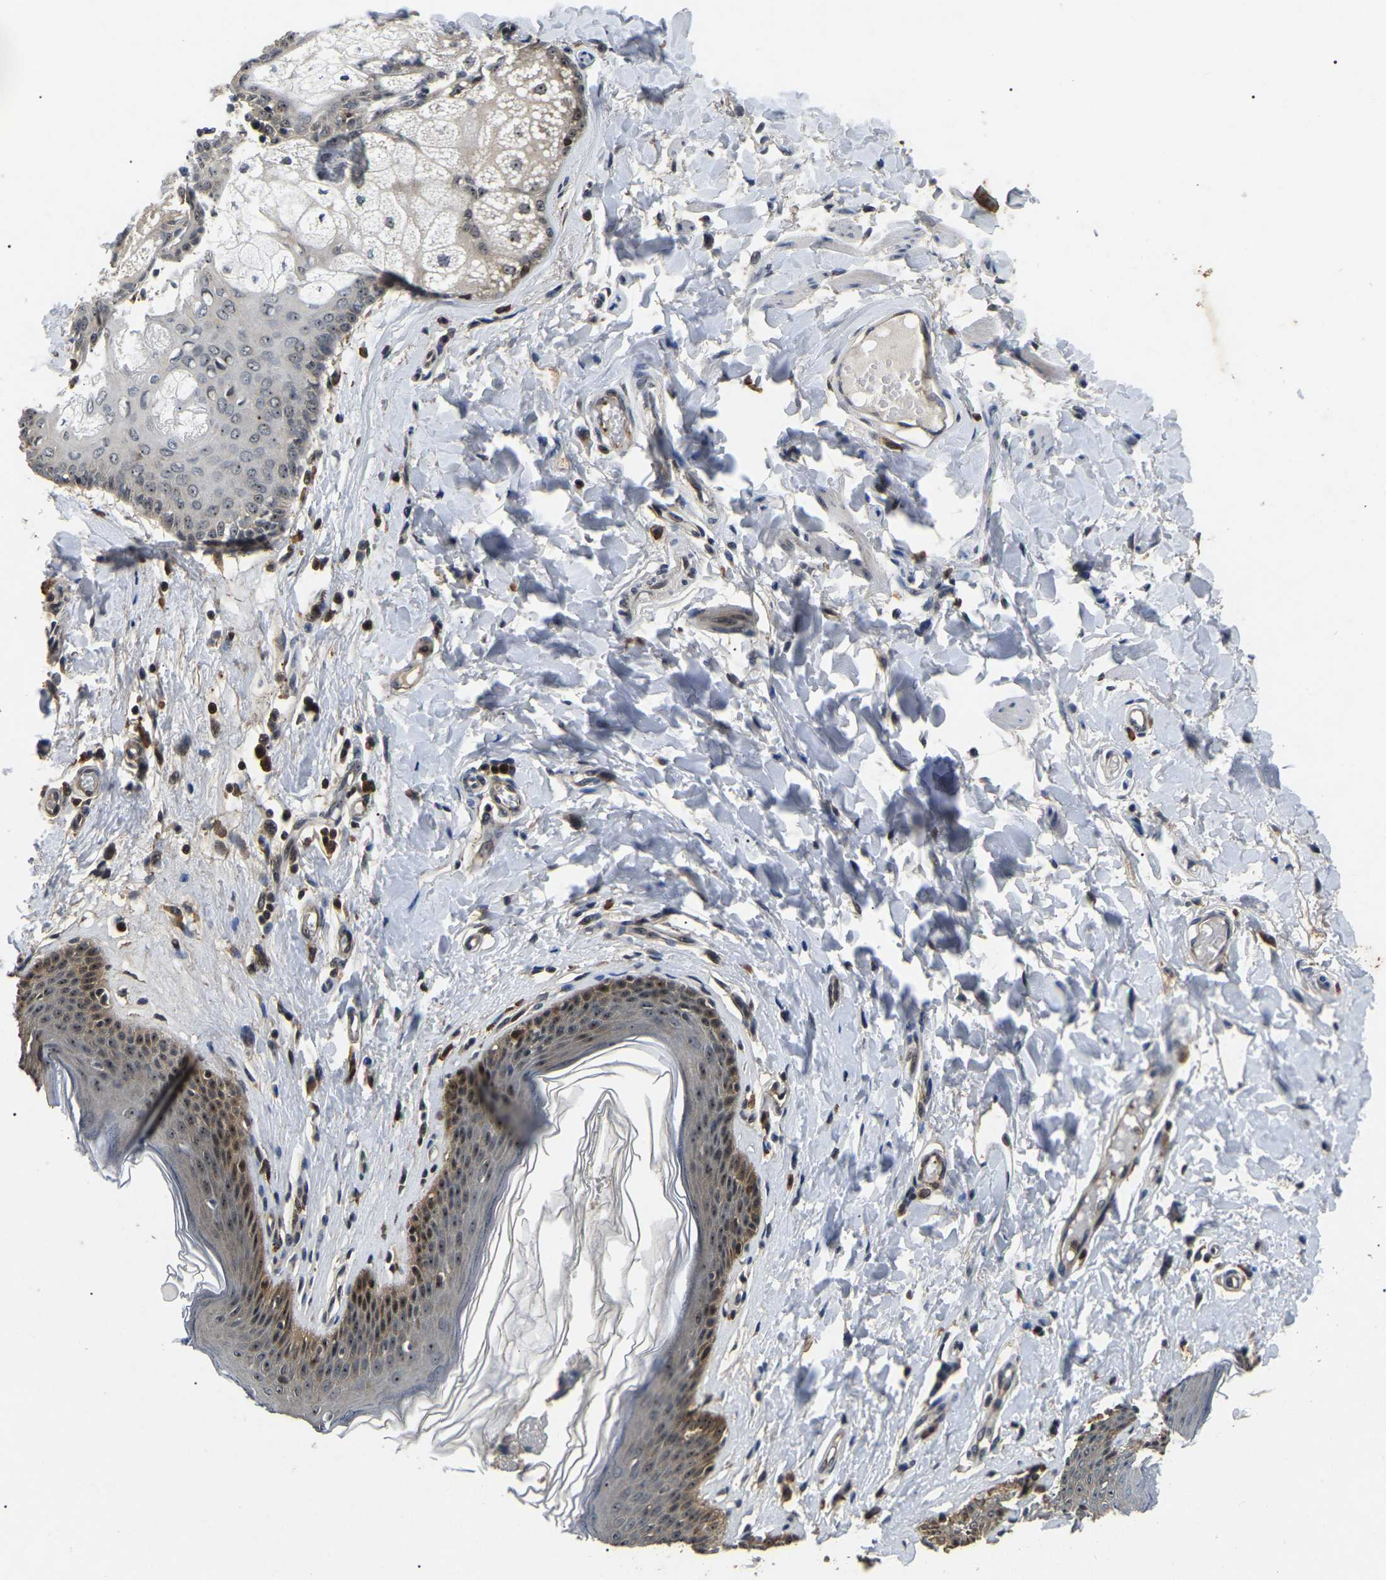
{"staining": {"intensity": "moderate", "quantity": ">75%", "location": "cytoplasmic/membranous,nuclear"}, "tissue": "skin", "cell_type": "Epidermal cells", "image_type": "normal", "snomed": [{"axis": "morphology", "description": "Normal tissue, NOS"}, {"axis": "topography", "description": "Vulva"}], "caption": "Brown immunohistochemical staining in benign human skin displays moderate cytoplasmic/membranous,nuclear positivity in about >75% of epidermal cells.", "gene": "RBM28", "patient": {"sex": "female", "age": 66}}